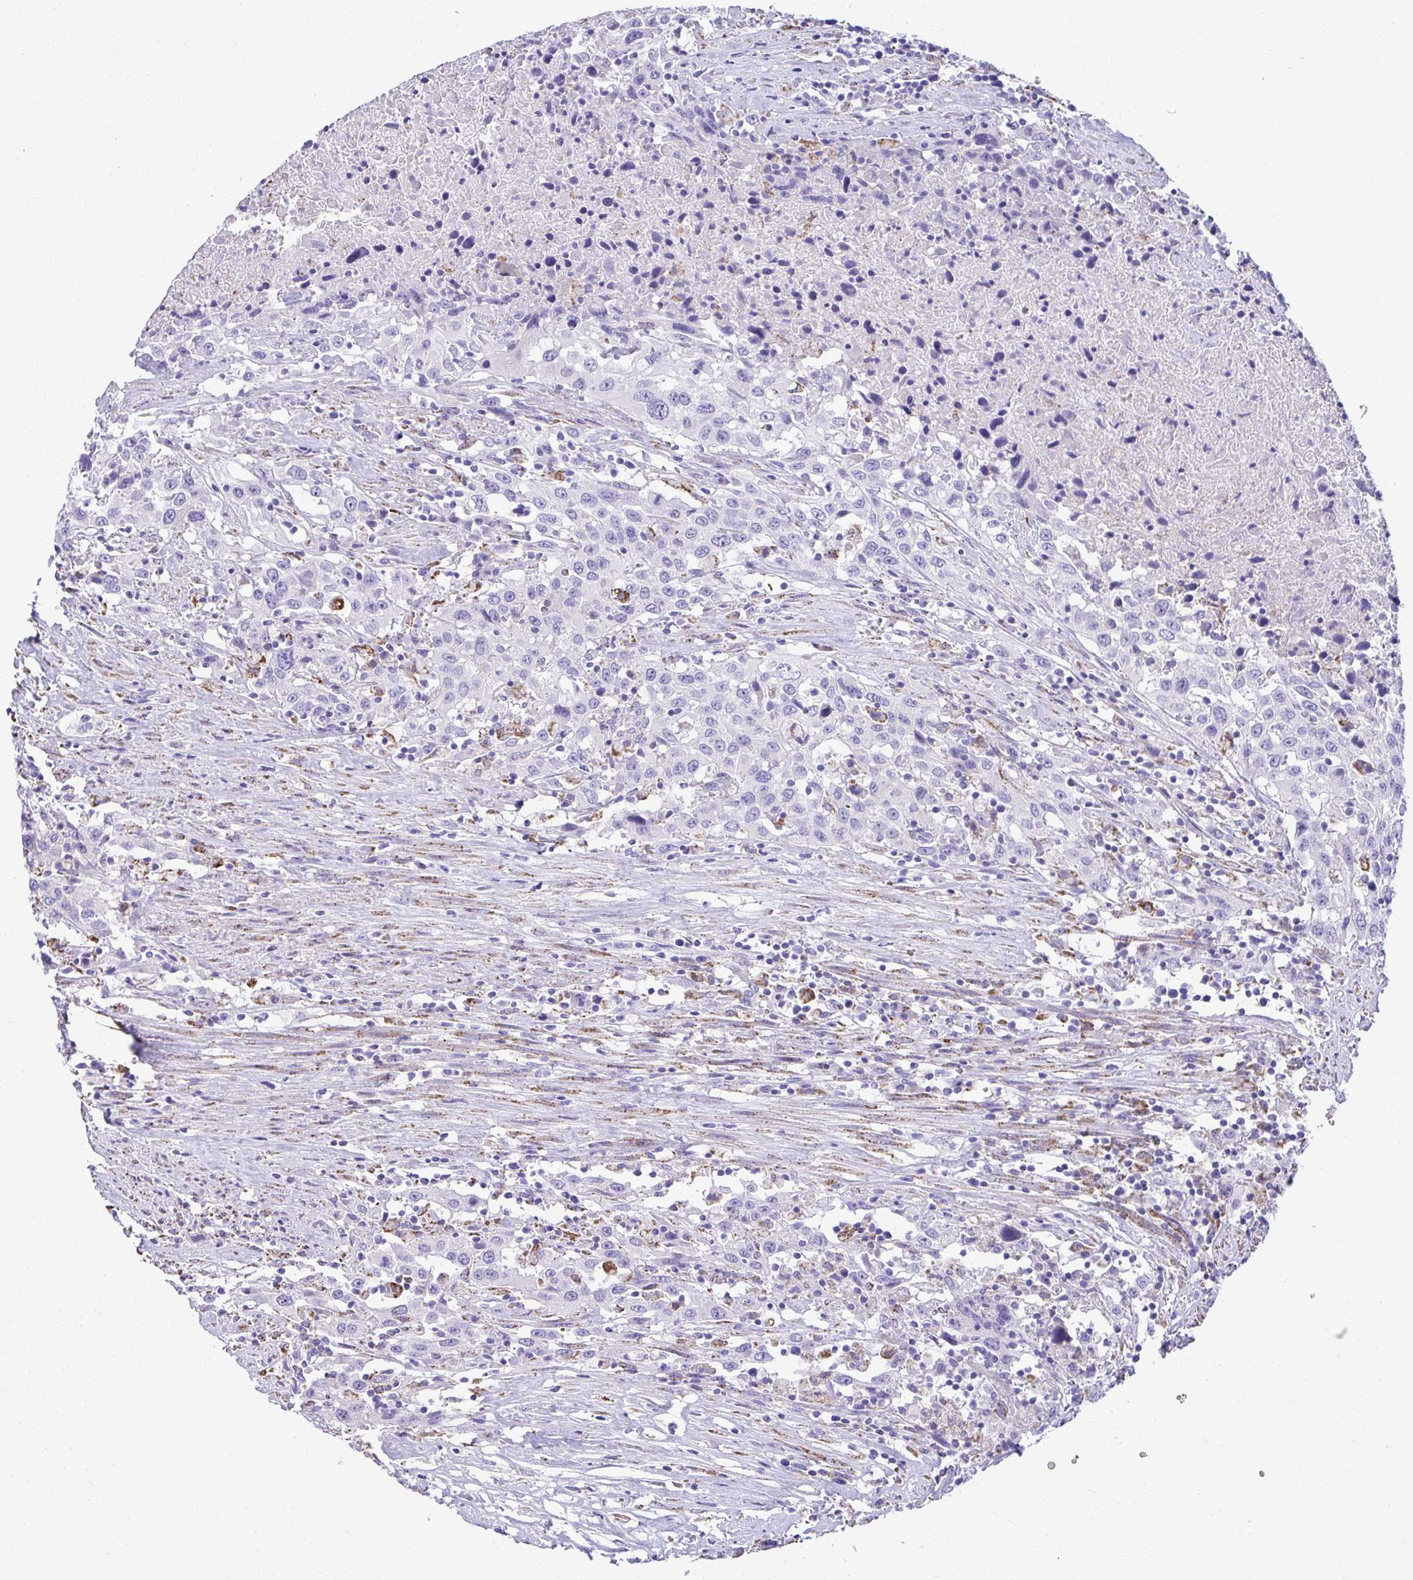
{"staining": {"intensity": "negative", "quantity": "none", "location": "none"}, "tissue": "urothelial cancer", "cell_type": "Tumor cells", "image_type": "cancer", "snomed": [{"axis": "morphology", "description": "Urothelial carcinoma, High grade"}, {"axis": "topography", "description": "Urinary bladder"}], "caption": "The histopathology image displays no staining of tumor cells in urothelial cancer. (DAB IHC with hematoxylin counter stain).", "gene": "AIG1", "patient": {"sex": "male", "age": 61}}